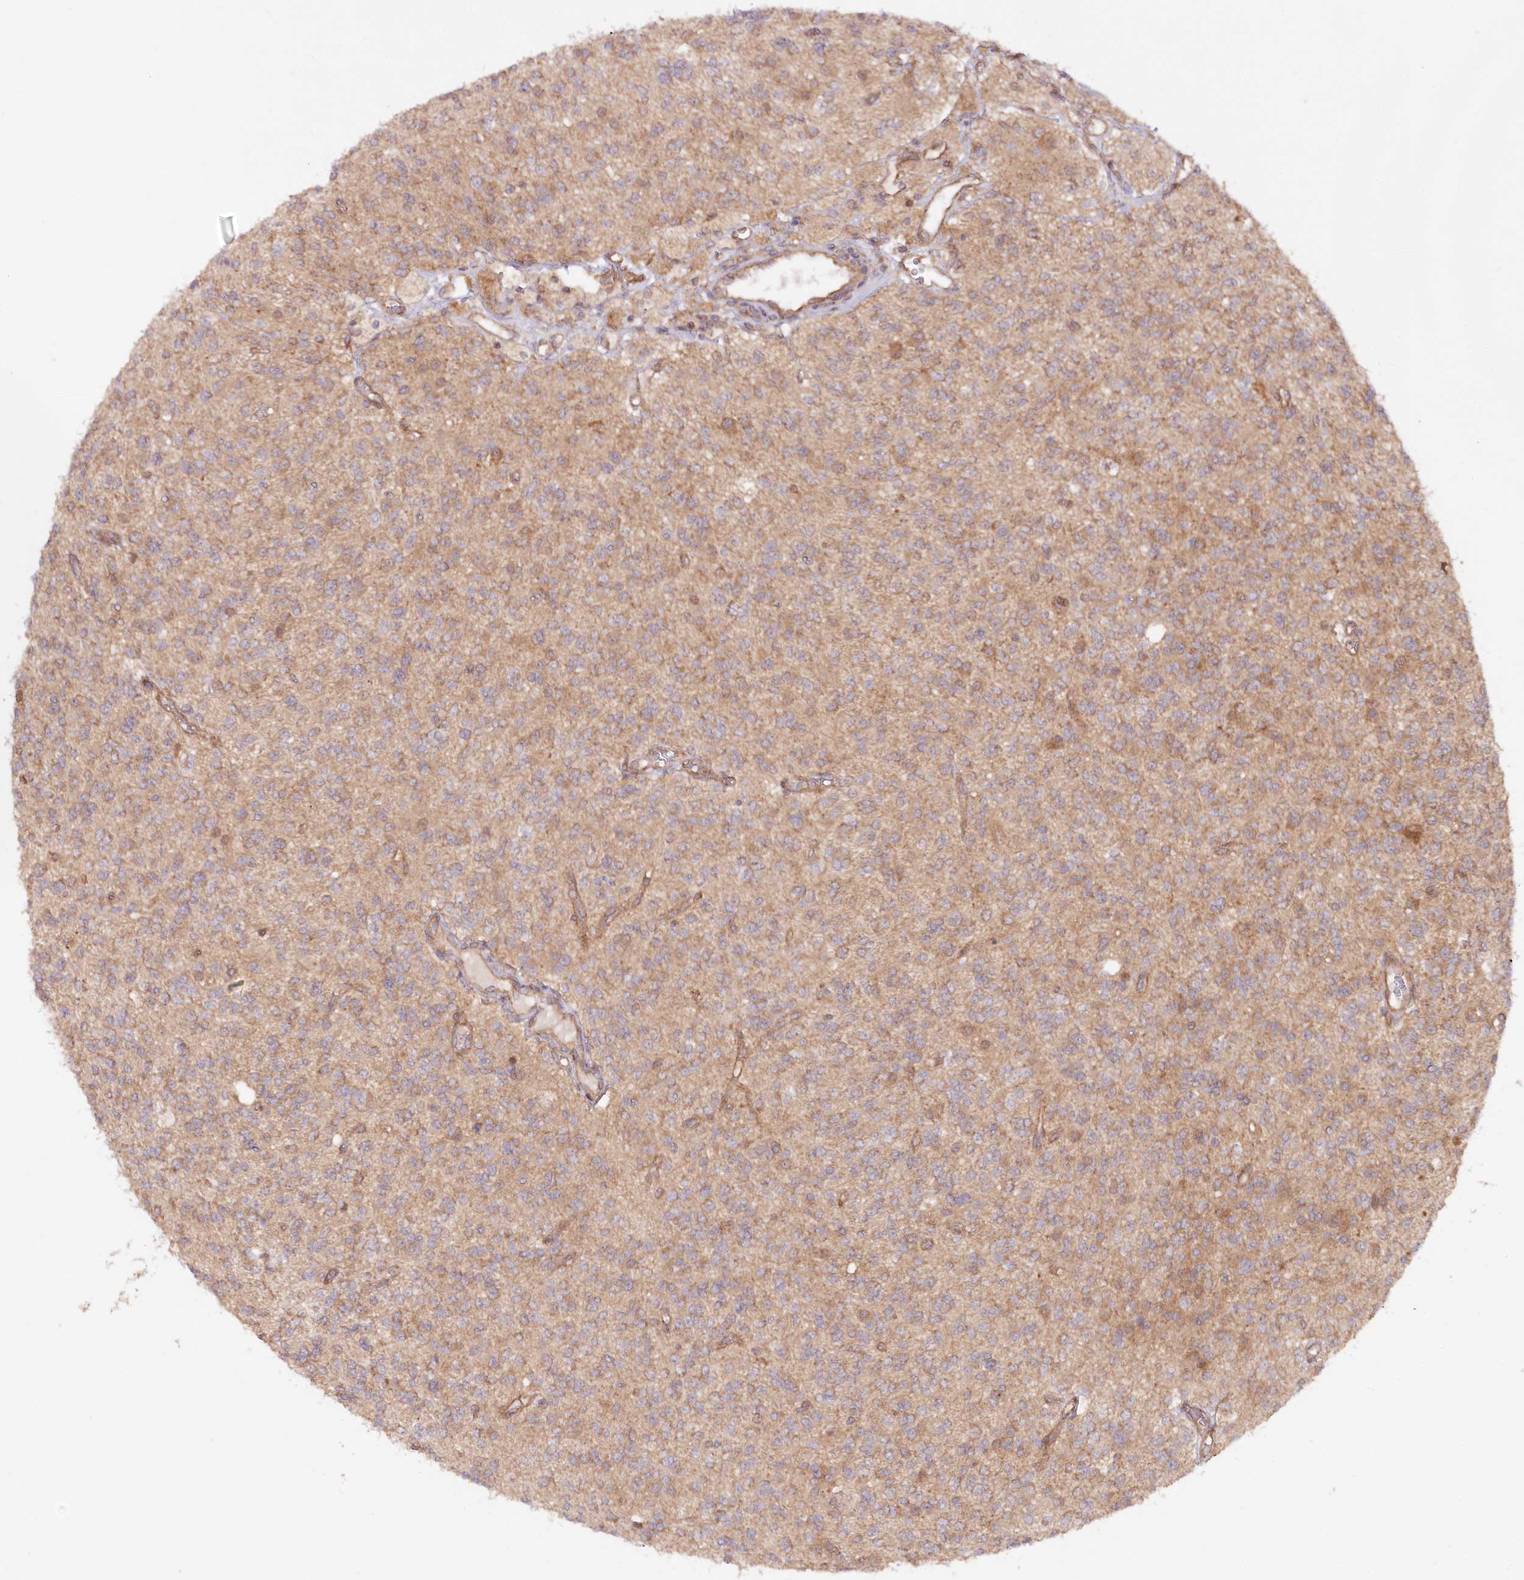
{"staining": {"intensity": "moderate", "quantity": "25%-75%", "location": "cytoplasmic/membranous,nuclear"}, "tissue": "glioma", "cell_type": "Tumor cells", "image_type": "cancer", "snomed": [{"axis": "morphology", "description": "Glioma, malignant, High grade"}, {"axis": "topography", "description": "Brain"}], "caption": "Human malignant glioma (high-grade) stained for a protein (brown) reveals moderate cytoplasmic/membranous and nuclear positive staining in approximately 25%-75% of tumor cells.", "gene": "CEP70", "patient": {"sex": "male", "age": 34}}